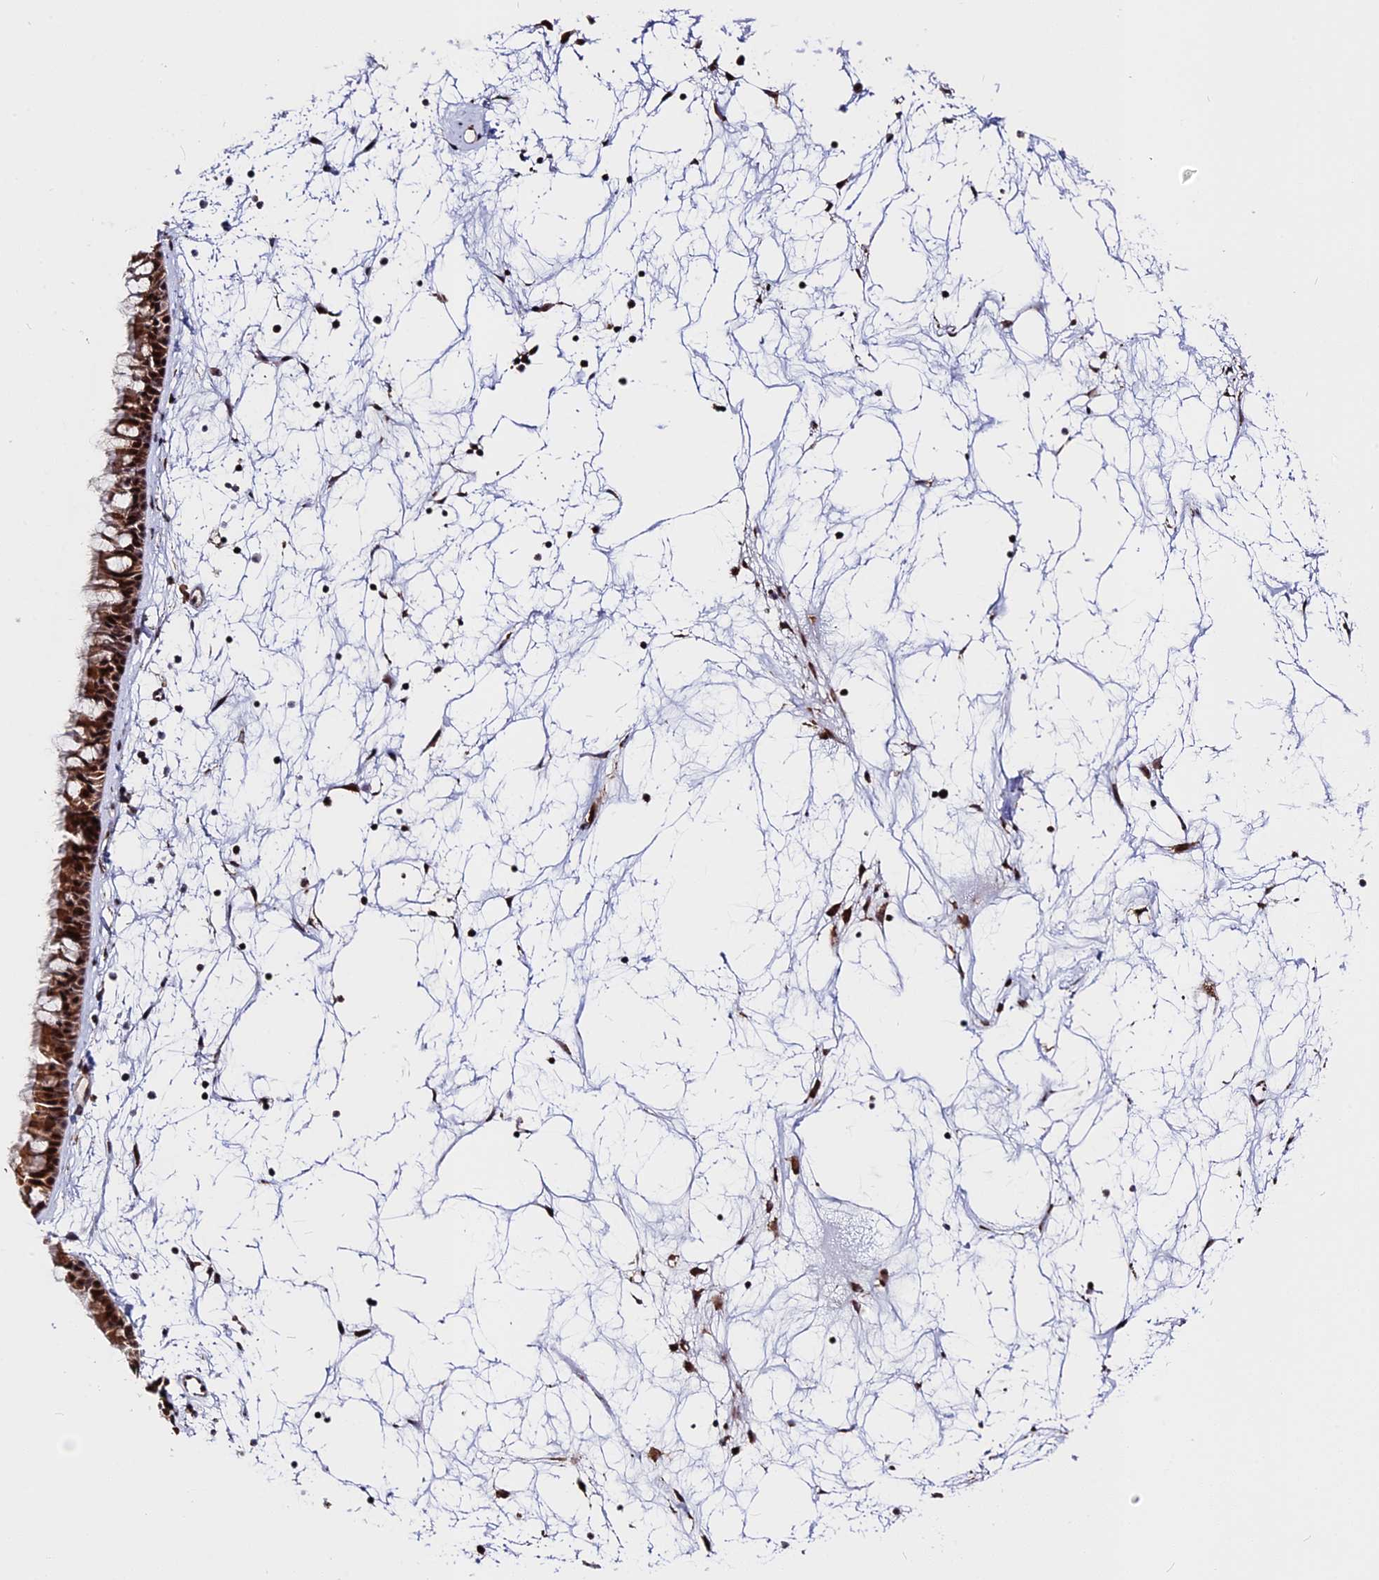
{"staining": {"intensity": "strong", "quantity": ">75%", "location": "cytoplasmic/membranous,nuclear"}, "tissue": "nasopharynx", "cell_type": "Respiratory epithelial cells", "image_type": "normal", "snomed": [{"axis": "morphology", "description": "Normal tissue, NOS"}, {"axis": "topography", "description": "Nasopharynx"}], "caption": "Nasopharynx stained for a protein reveals strong cytoplasmic/membranous,nuclear positivity in respiratory epithelial cells. The staining was performed using DAB to visualize the protein expression in brown, while the nuclei were stained in blue with hematoxylin (Magnification: 20x).", "gene": "FAM174C", "patient": {"sex": "male", "age": 64}}